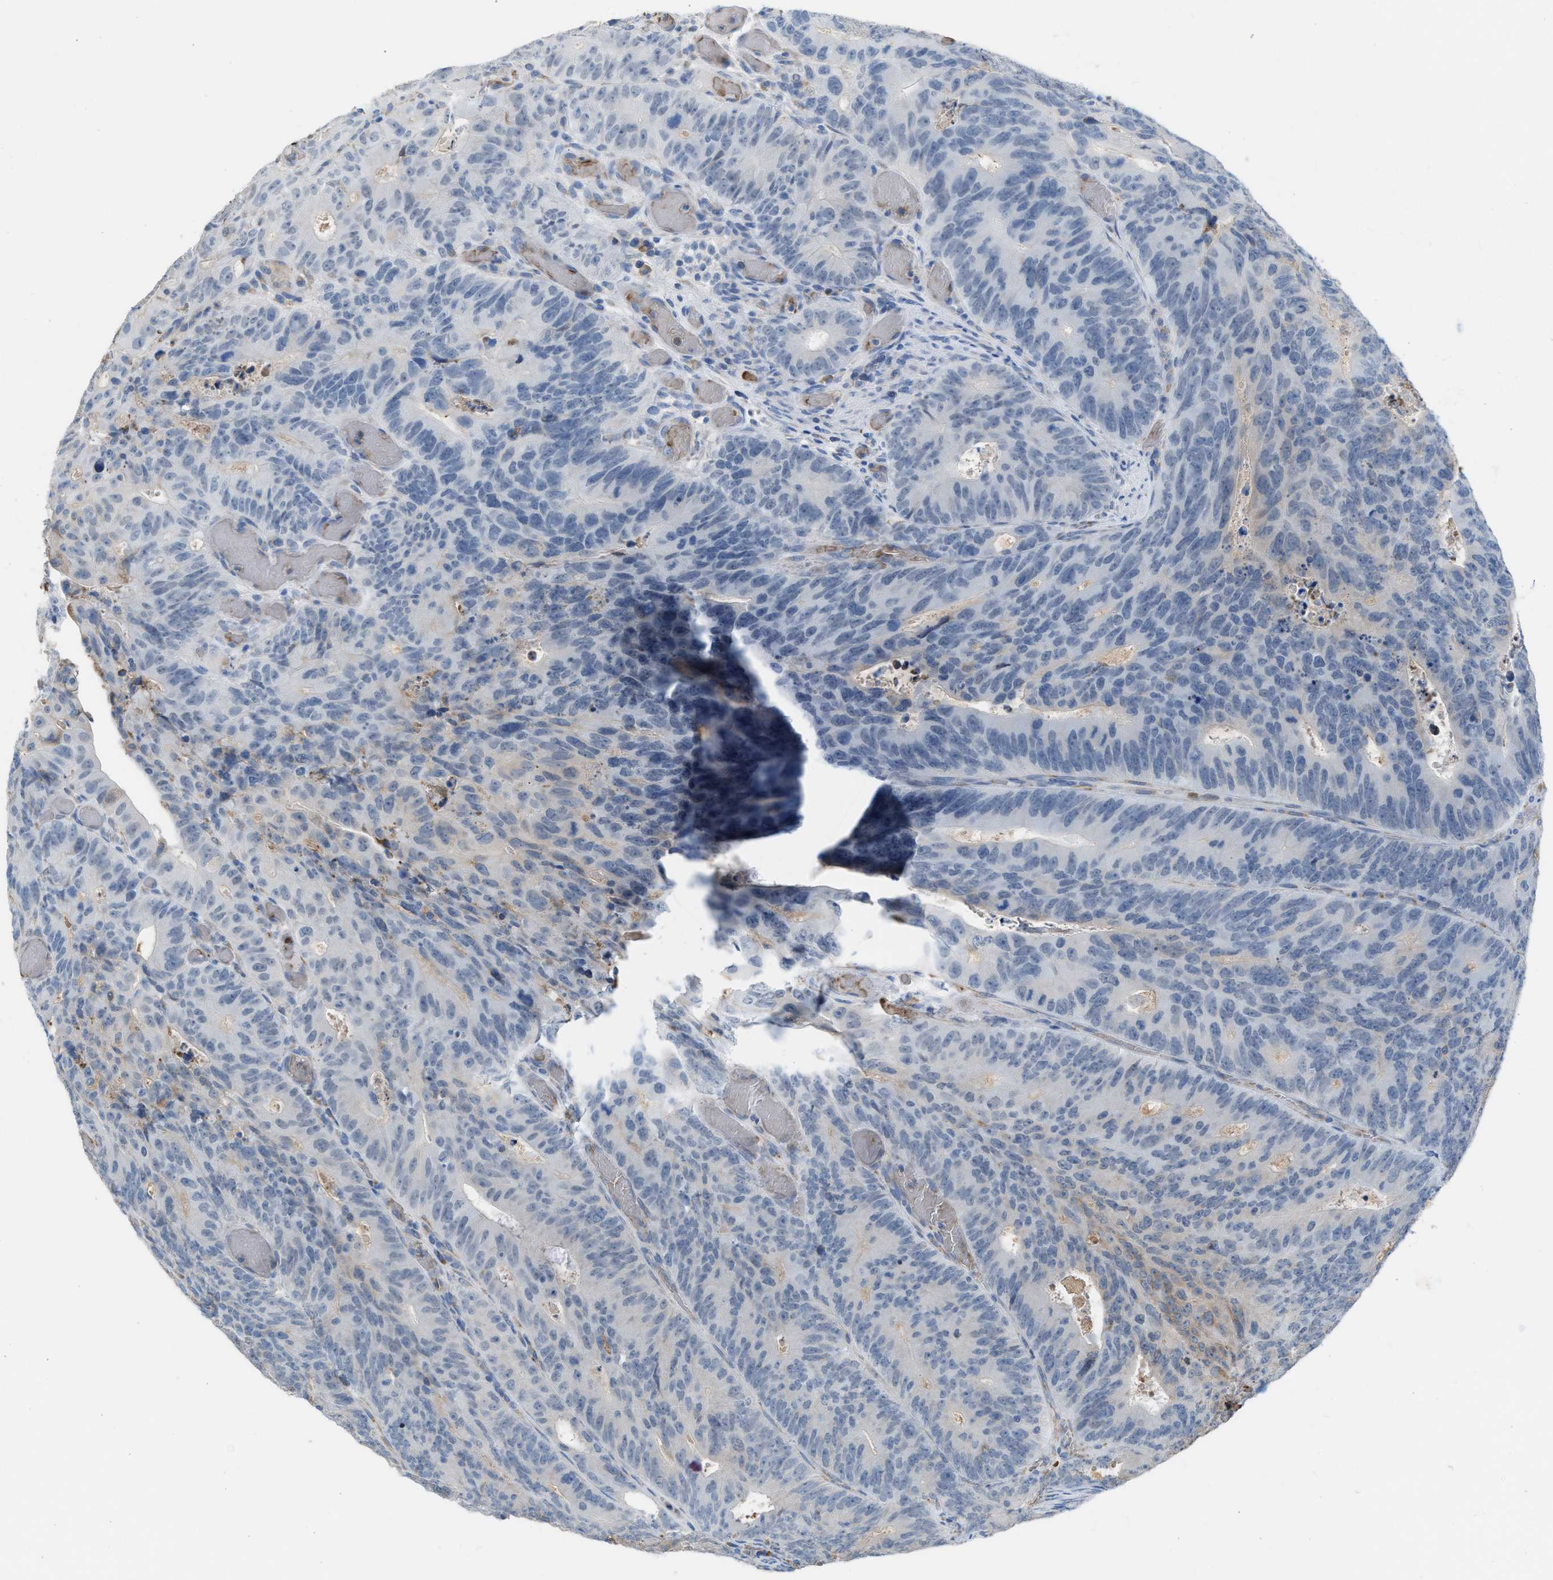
{"staining": {"intensity": "negative", "quantity": "none", "location": "none"}, "tissue": "colorectal cancer", "cell_type": "Tumor cells", "image_type": "cancer", "snomed": [{"axis": "morphology", "description": "Adenocarcinoma, NOS"}, {"axis": "topography", "description": "Colon"}], "caption": "Colorectal cancer stained for a protein using IHC shows no staining tumor cells.", "gene": "CA3", "patient": {"sex": "male", "age": 87}}